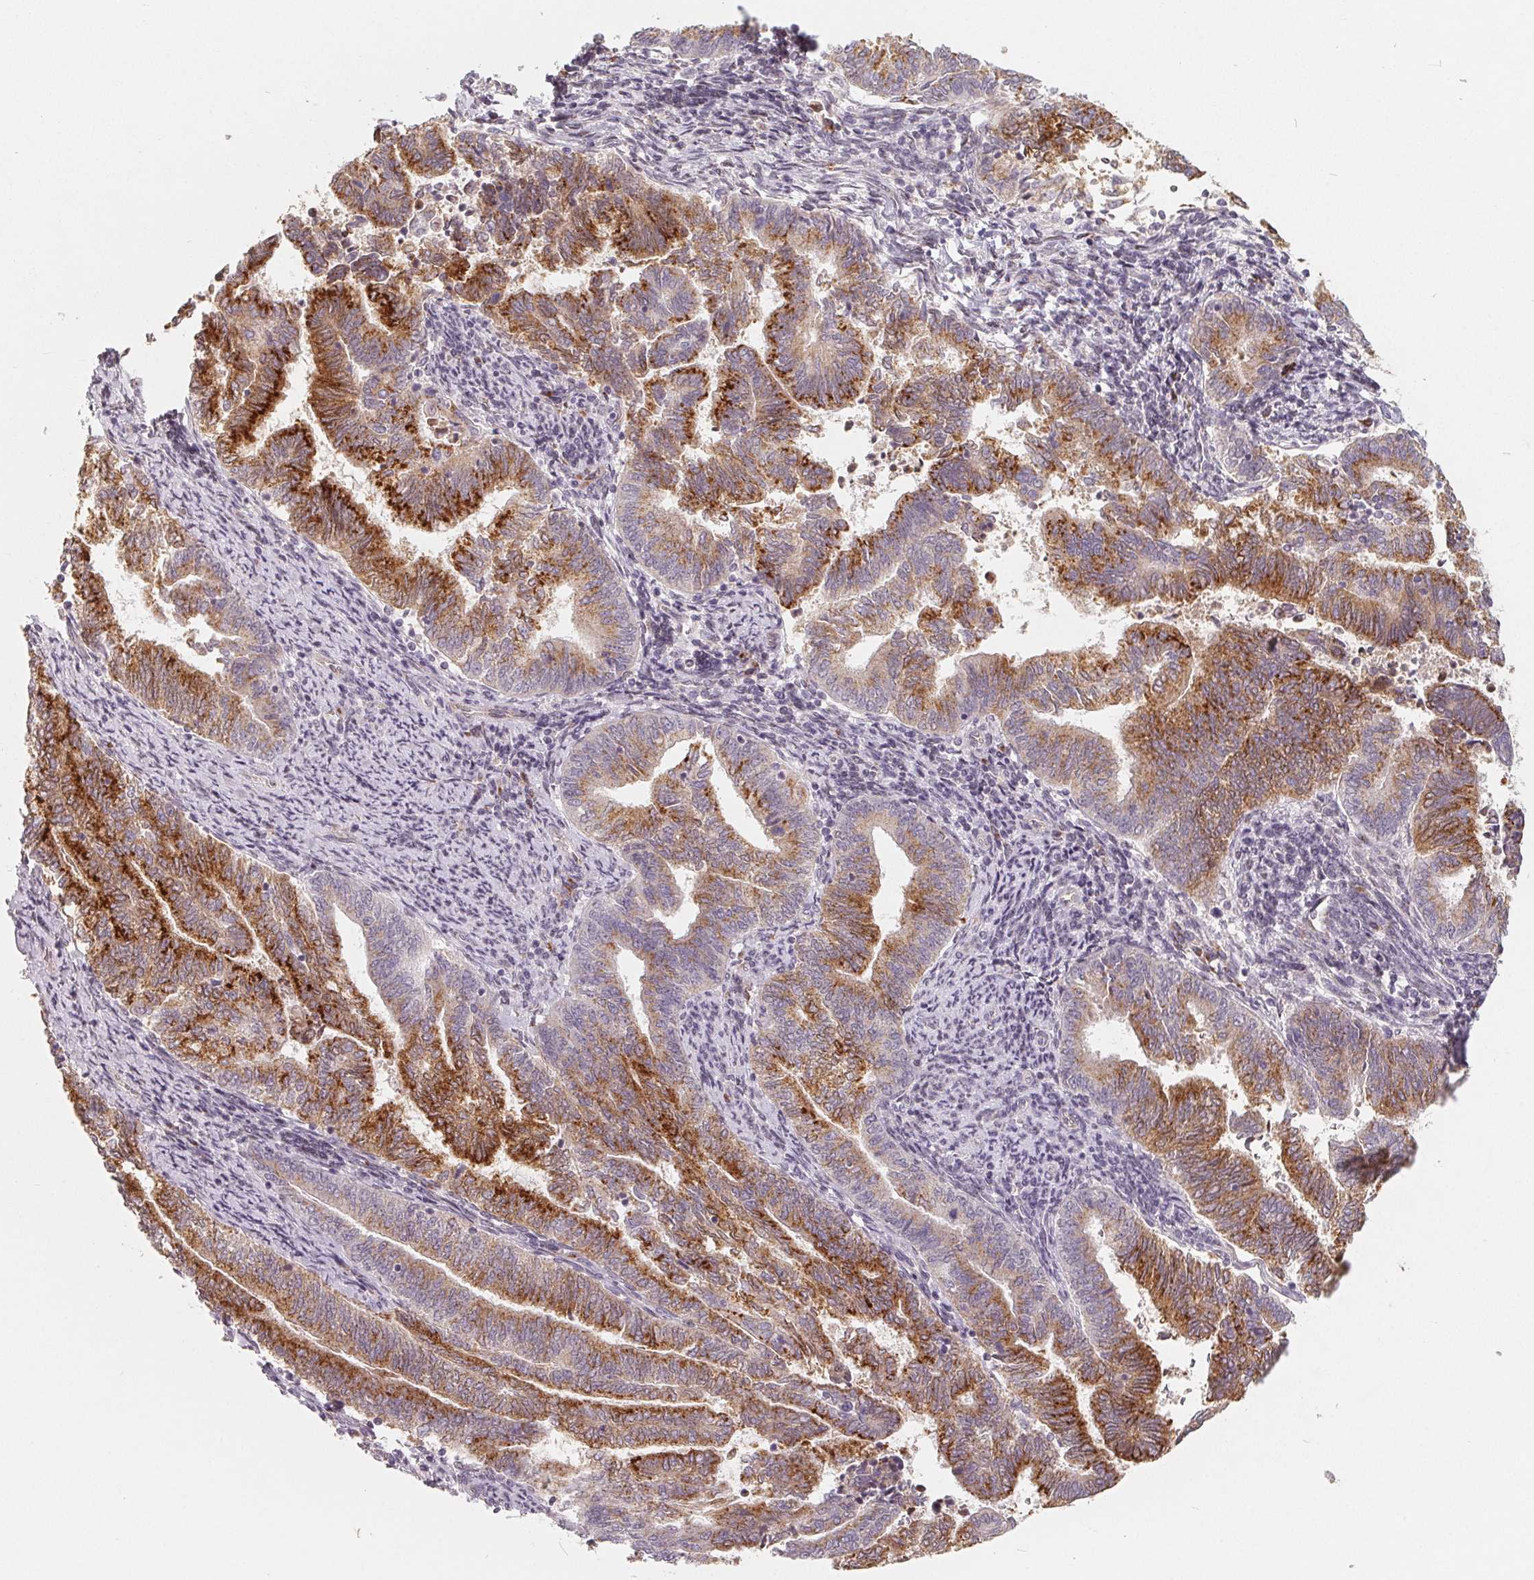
{"staining": {"intensity": "strong", "quantity": "25%-75%", "location": "cytoplasmic/membranous"}, "tissue": "endometrial cancer", "cell_type": "Tumor cells", "image_type": "cancer", "snomed": [{"axis": "morphology", "description": "Adenocarcinoma, NOS"}, {"axis": "topography", "description": "Endometrium"}], "caption": "Tumor cells exhibit high levels of strong cytoplasmic/membranous staining in about 25%-75% of cells in human endometrial cancer (adenocarcinoma). The staining is performed using DAB (3,3'-diaminobenzidine) brown chromogen to label protein expression. The nuclei are counter-stained blue using hematoxylin.", "gene": "TMSB15B", "patient": {"sex": "female", "age": 65}}